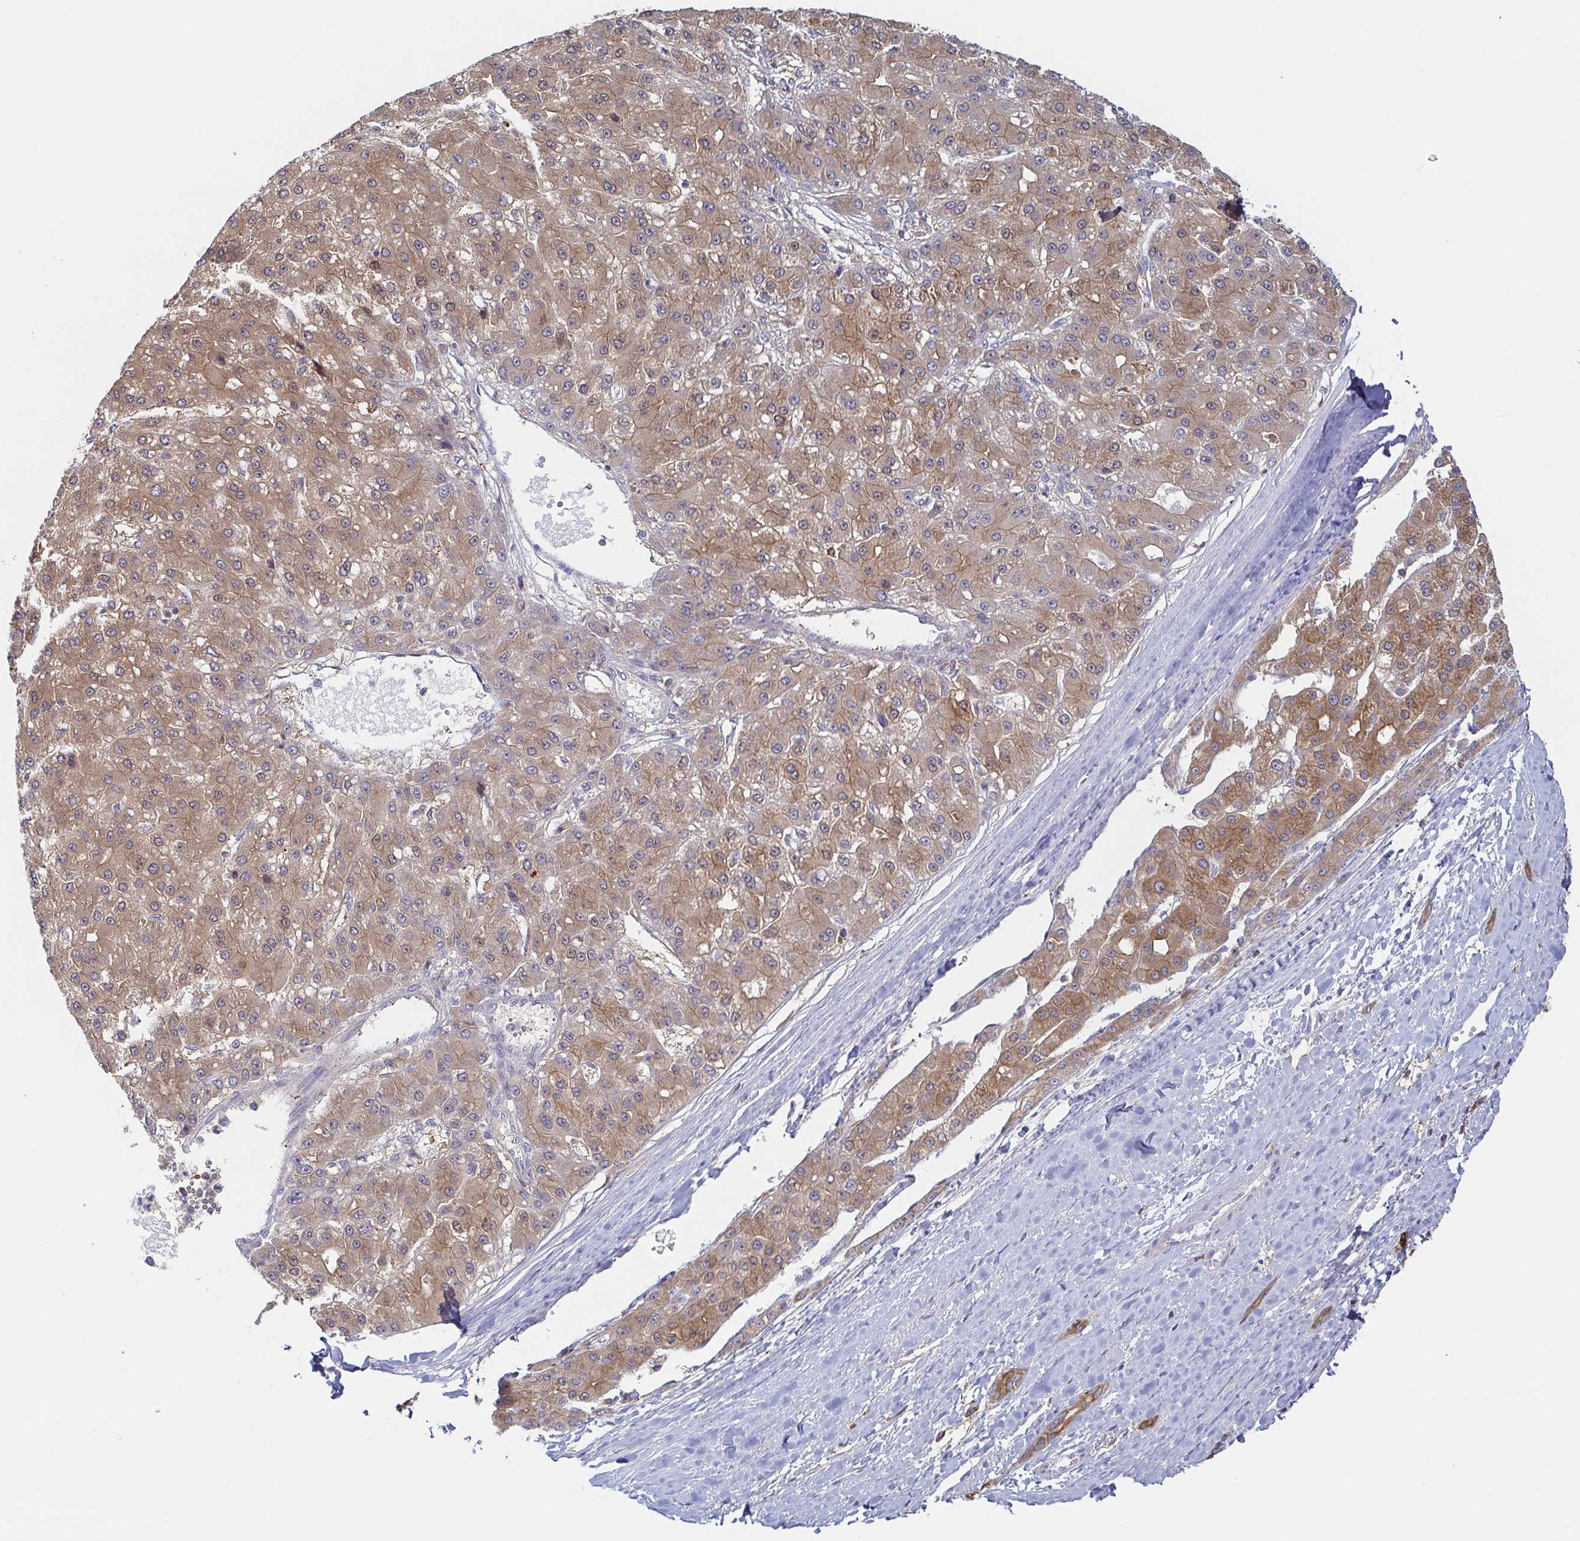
{"staining": {"intensity": "moderate", "quantity": ">75%", "location": "cytoplasmic/membranous,nuclear"}, "tissue": "liver cancer", "cell_type": "Tumor cells", "image_type": "cancer", "snomed": [{"axis": "morphology", "description": "Carcinoma, Hepatocellular, NOS"}, {"axis": "topography", "description": "Liver"}], "caption": "High-magnification brightfield microscopy of liver hepatocellular carcinoma stained with DAB (3,3'-diaminobenzidine) (brown) and counterstained with hematoxylin (blue). tumor cells exhibit moderate cytoplasmic/membranous and nuclear positivity is appreciated in about>75% of cells.", "gene": "TUFT1", "patient": {"sex": "male", "age": 67}}